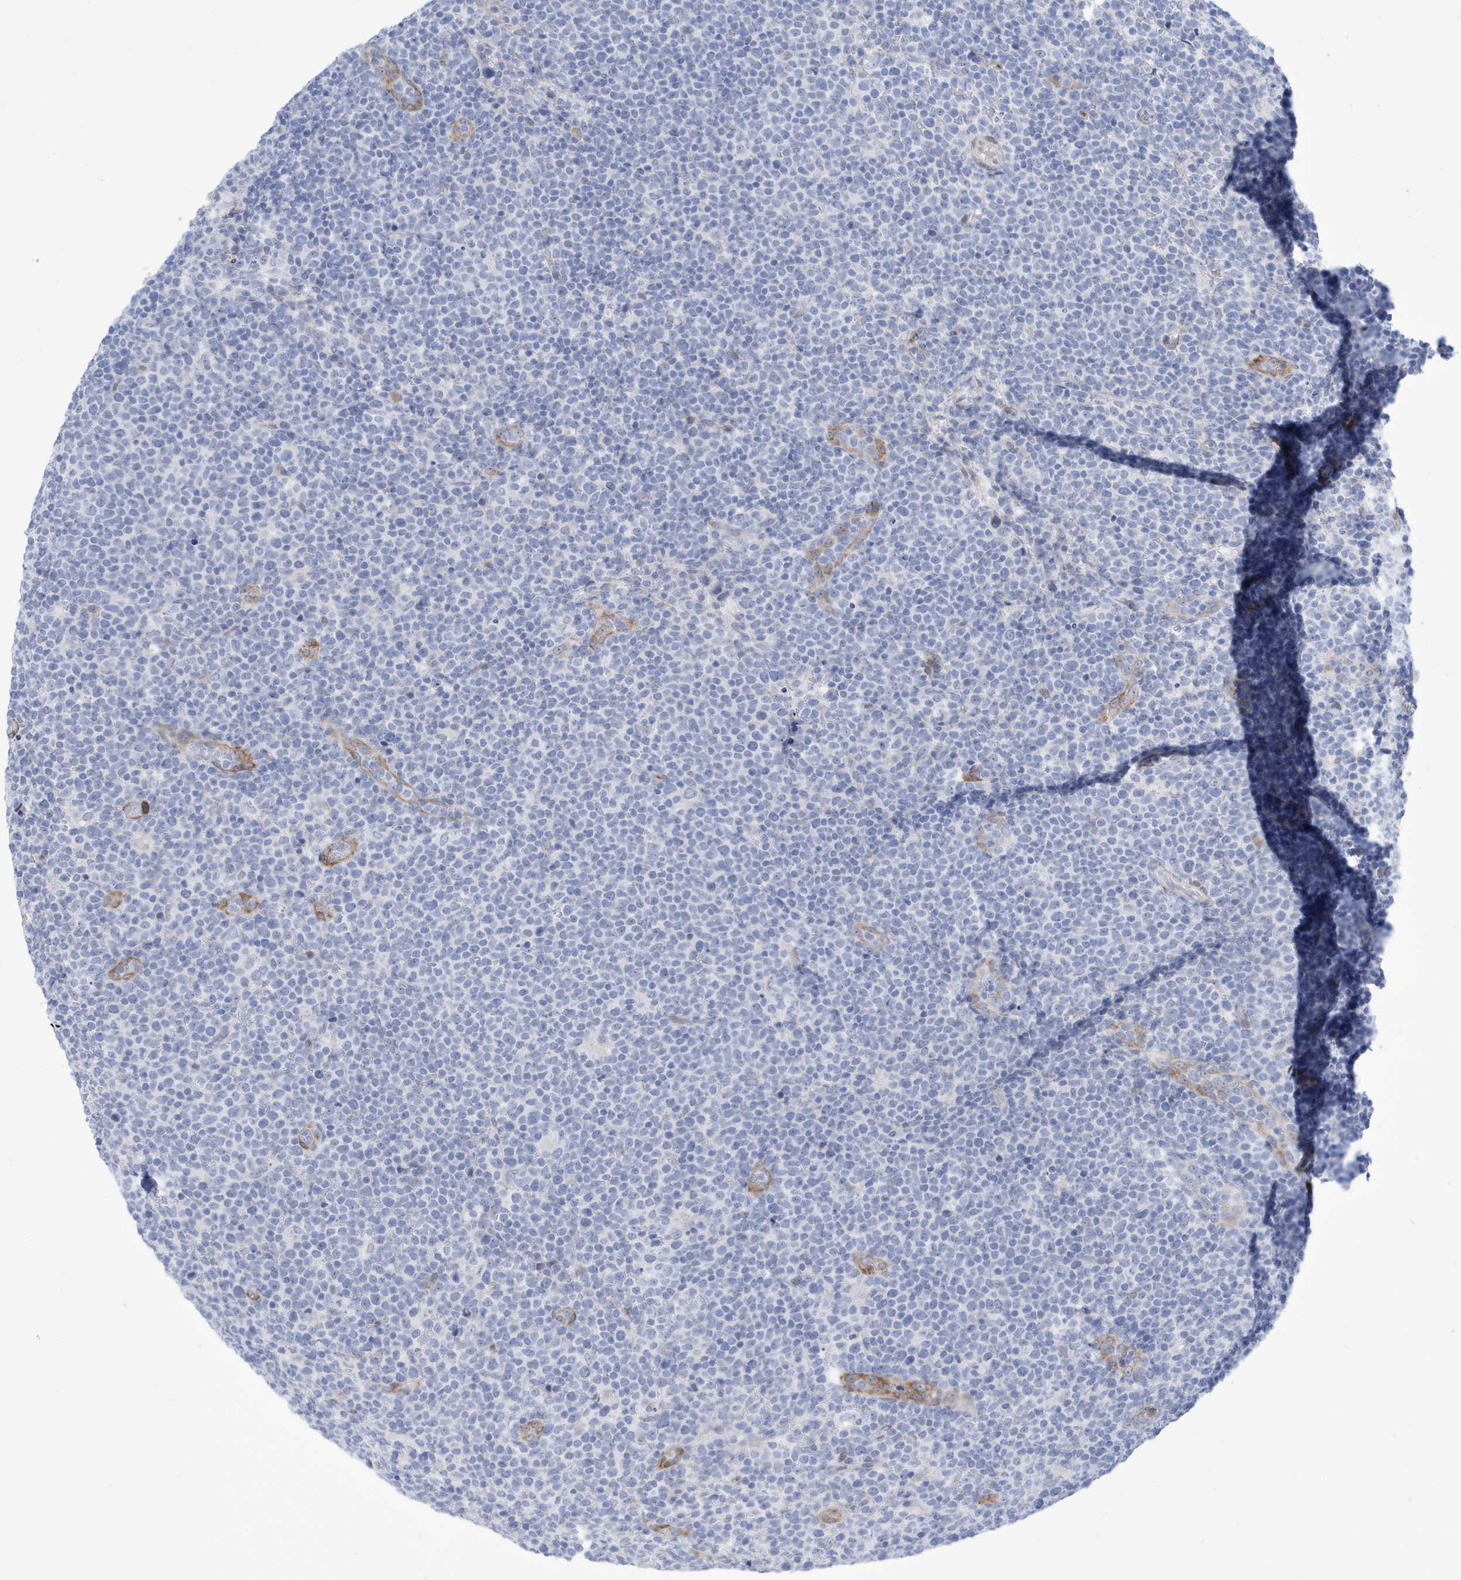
{"staining": {"intensity": "negative", "quantity": "none", "location": "none"}, "tissue": "lymphoma", "cell_type": "Tumor cells", "image_type": "cancer", "snomed": [{"axis": "morphology", "description": "Malignant lymphoma, non-Hodgkin's type, High grade"}, {"axis": "topography", "description": "Lymph node"}], "caption": "High magnification brightfield microscopy of malignant lymphoma, non-Hodgkin's type (high-grade) stained with DAB (brown) and counterstained with hematoxylin (blue): tumor cells show no significant staining.", "gene": "SEMA3F", "patient": {"sex": "male", "age": 61}}